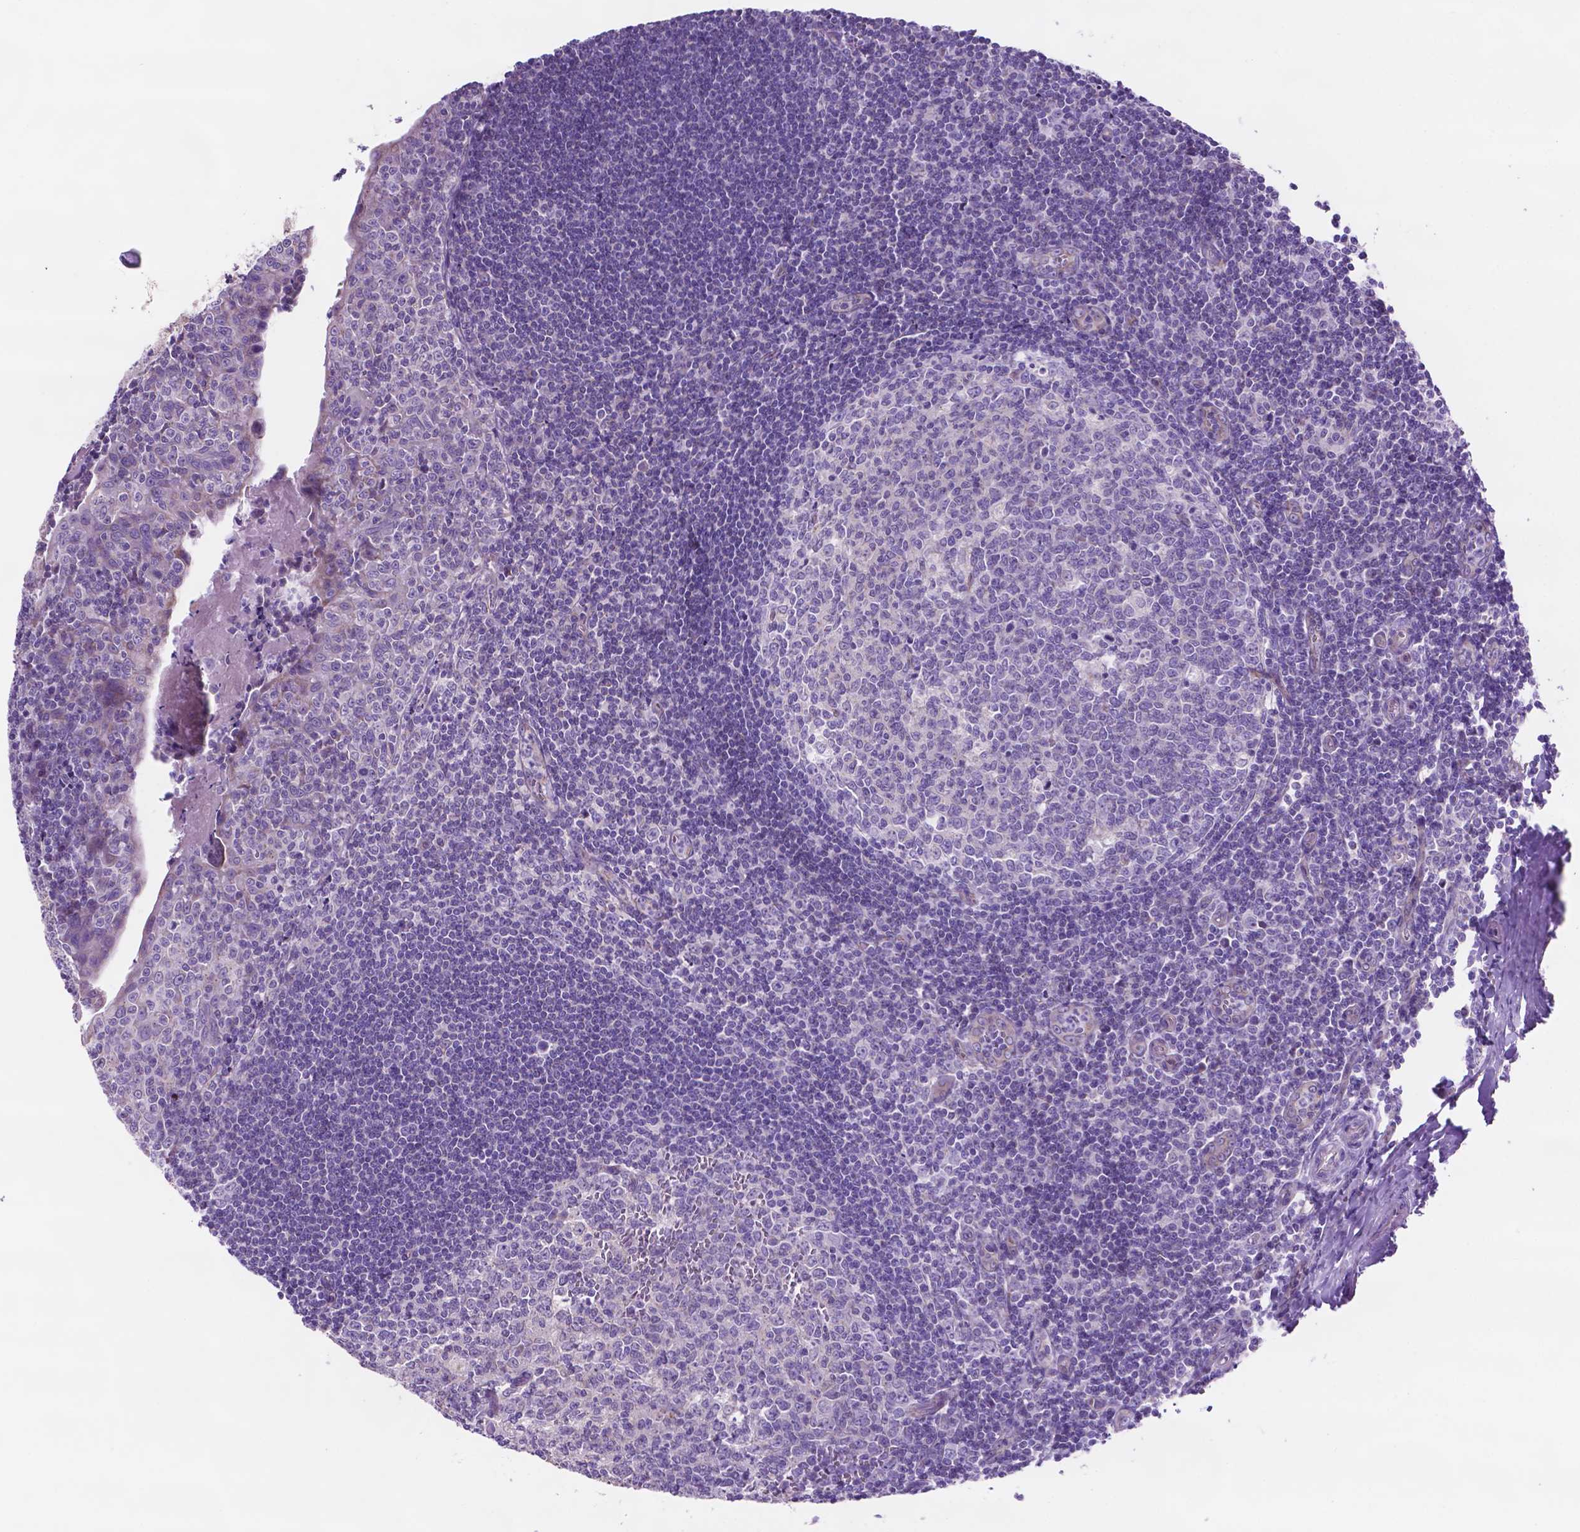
{"staining": {"intensity": "negative", "quantity": "none", "location": "none"}, "tissue": "tonsil", "cell_type": "Germinal center cells", "image_type": "normal", "snomed": [{"axis": "morphology", "description": "Normal tissue, NOS"}, {"axis": "morphology", "description": "Inflammation, NOS"}, {"axis": "topography", "description": "Tonsil"}], "caption": "Immunohistochemical staining of normal human tonsil exhibits no significant expression in germinal center cells.", "gene": "TMEM121B", "patient": {"sex": "female", "age": 31}}